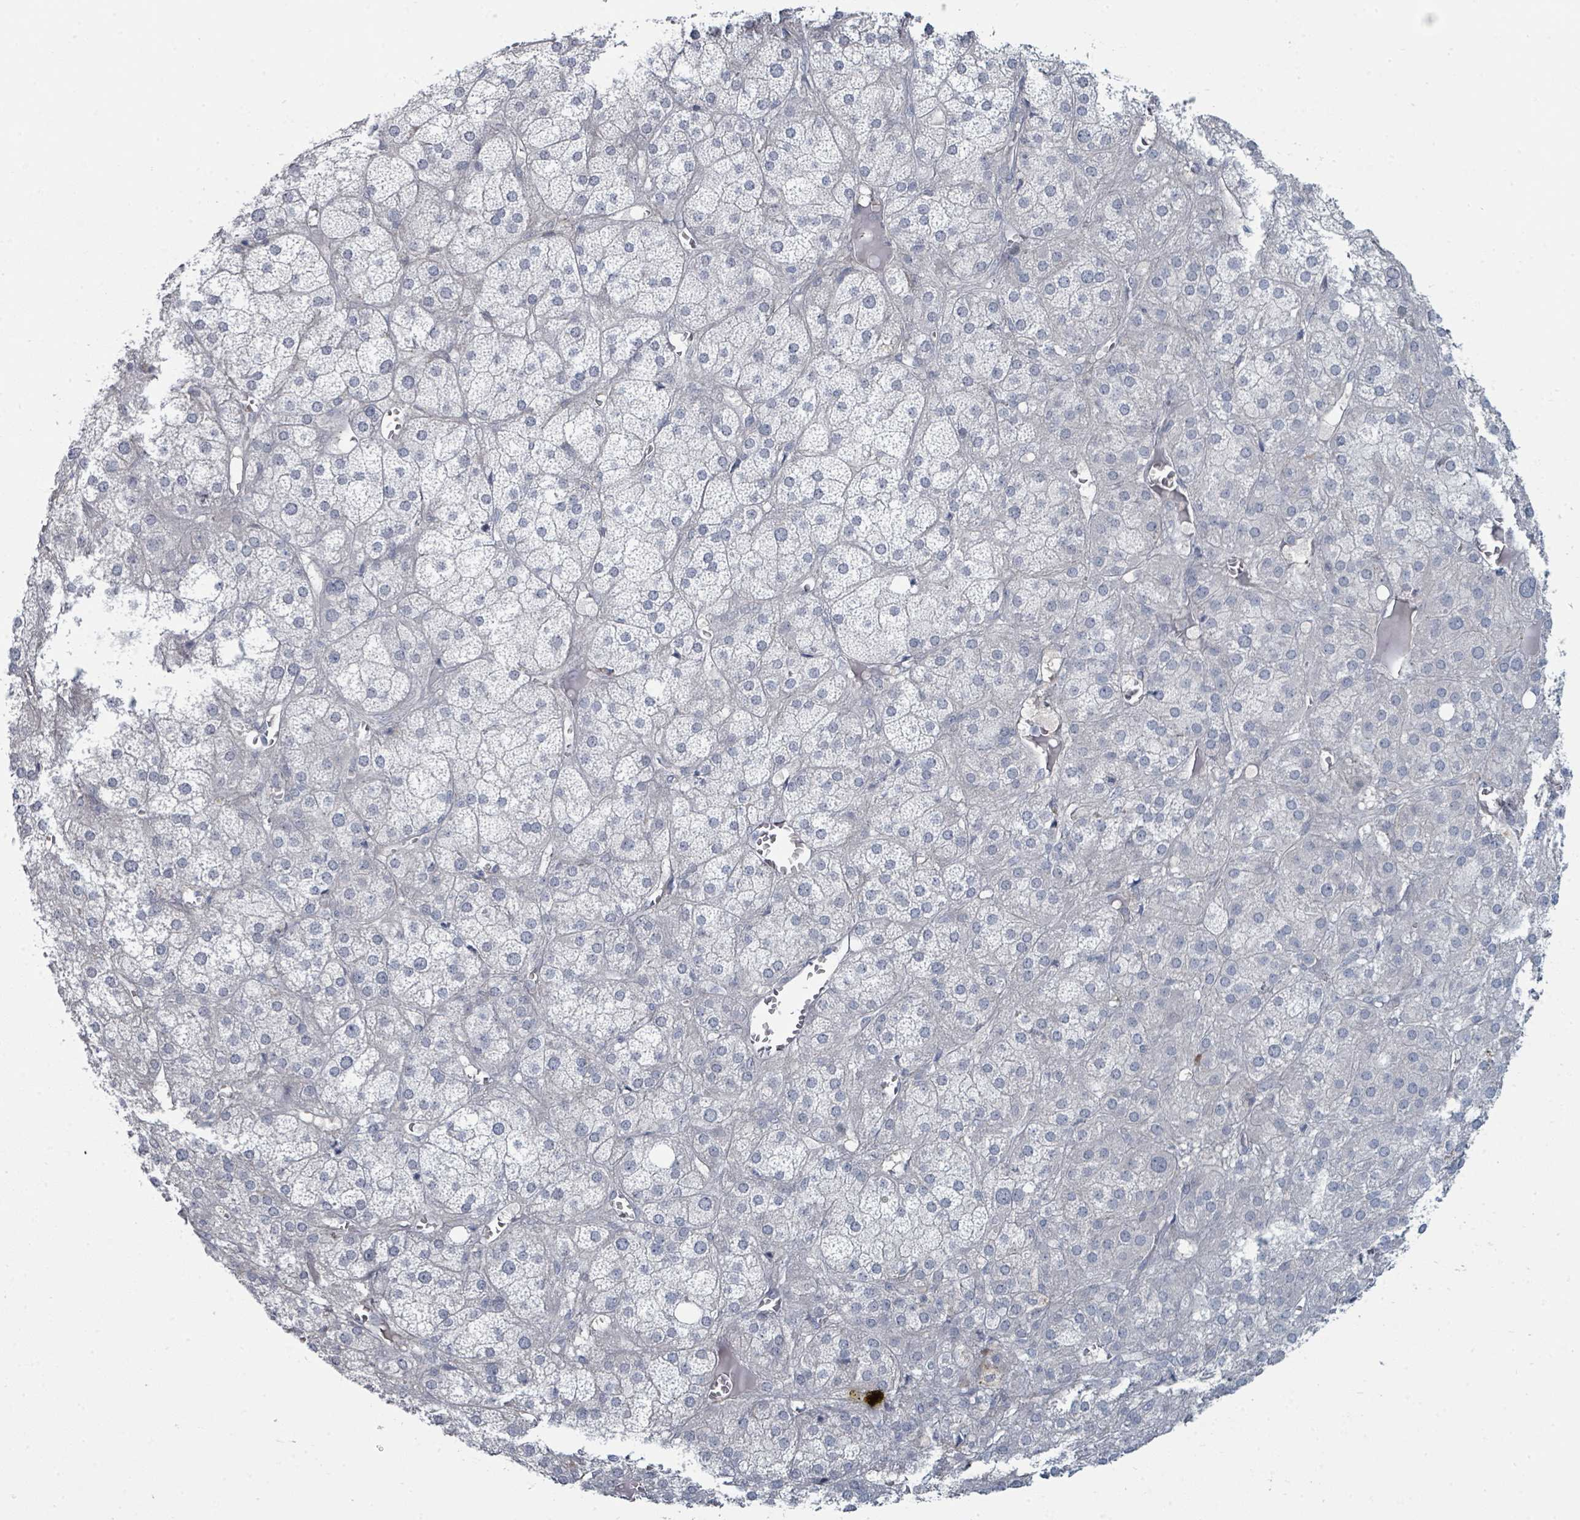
{"staining": {"intensity": "negative", "quantity": "none", "location": "none"}, "tissue": "adrenal gland", "cell_type": "Glandular cells", "image_type": "normal", "snomed": [{"axis": "morphology", "description": "Normal tissue, NOS"}, {"axis": "topography", "description": "Adrenal gland"}], "caption": "This photomicrograph is of unremarkable adrenal gland stained with immunohistochemistry (IHC) to label a protein in brown with the nuclei are counter-stained blue. There is no staining in glandular cells.", "gene": "SLC25A45", "patient": {"sex": "female", "age": 61}}